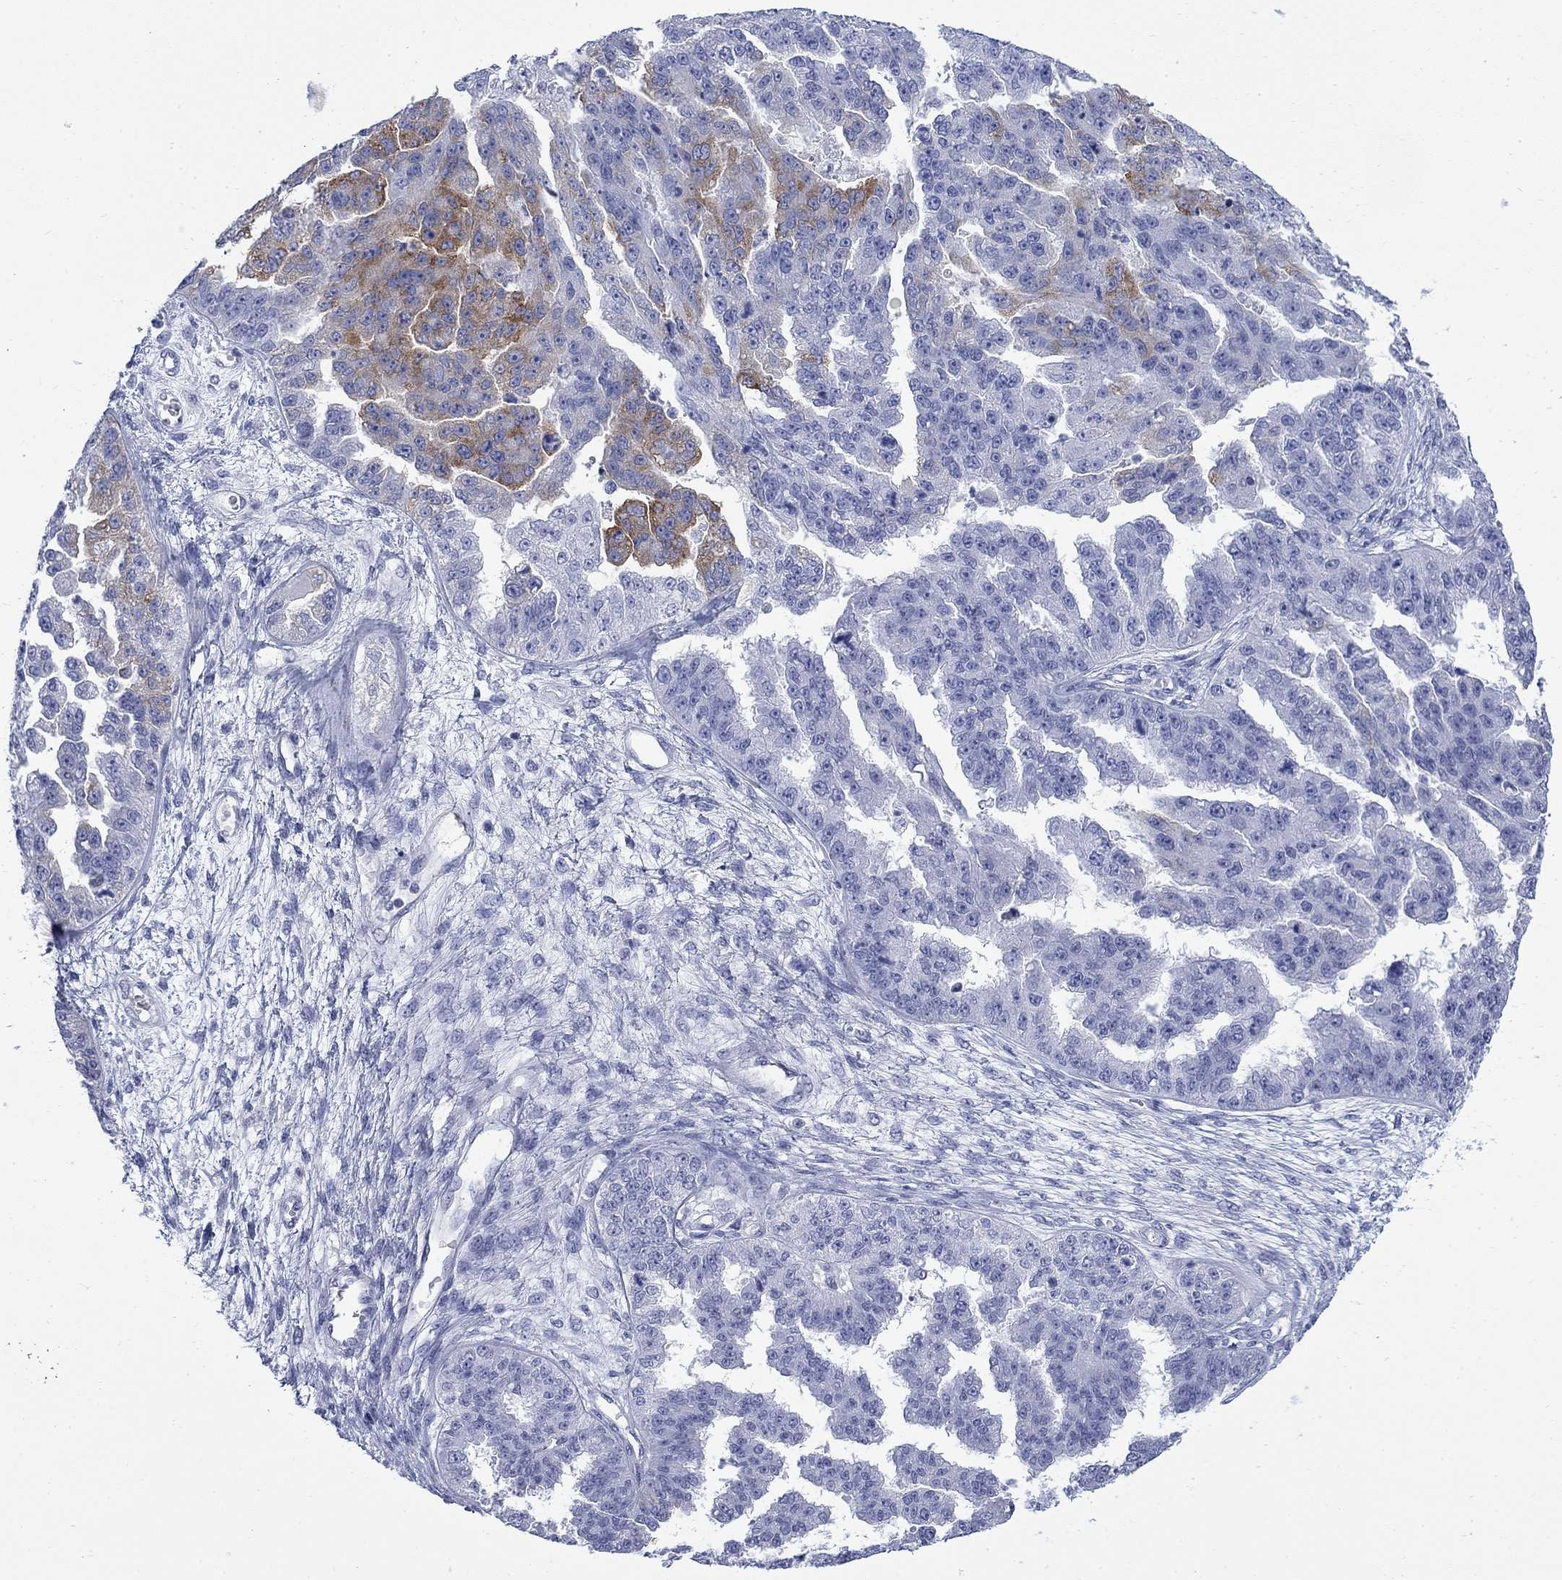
{"staining": {"intensity": "moderate", "quantity": "<25%", "location": "cytoplasmic/membranous"}, "tissue": "ovarian cancer", "cell_type": "Tumor cells", "image_type": "cancer", "snomed": [{"axis": "morphology", "description": "Cystadenocarcinoma, serous, NOS"}, {"axis": "topography", "description": "Ovary"}], "caption": "Immunohistochemical staining of ovarian cancer (serous cystadenocarcinoma) displays low levels of moderate cytoplasmic/membranous protein staining in about <25% of tumor cells.", "gene": "IGF2BP3", "patient": {"sex": "female", "age": 58}}